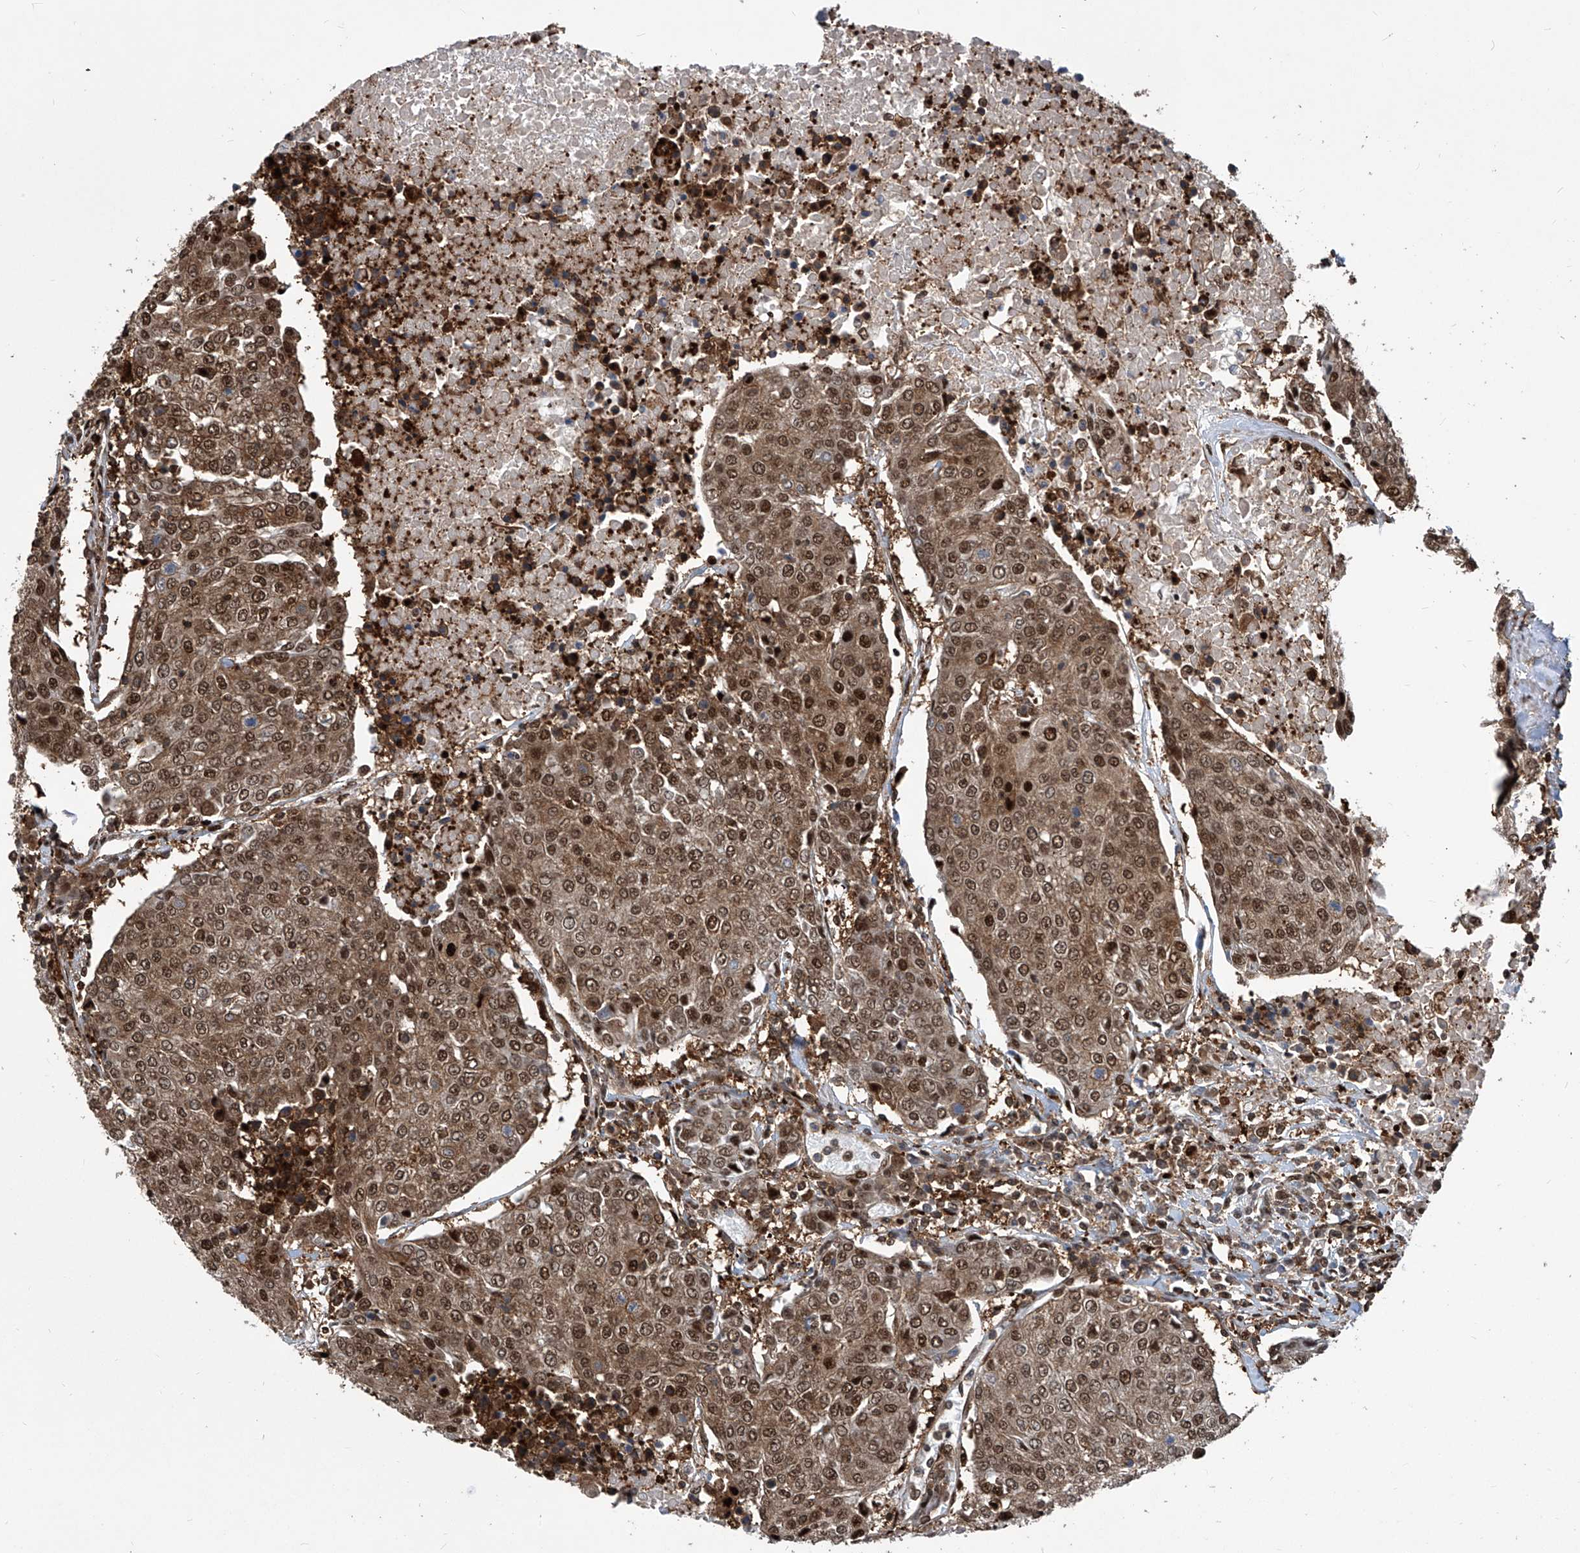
{"staining": {"intensity": "strong", "quantity": ">75%", "location": "cytoplasmic/membranous,nuclear"}, "tissue": "urothelial cancer", "cell_type": "Tumor cells", "image_type": "cancer", "snomed": [{"axis": "morphology", "description": "Urothelial carcinoma, High grade"}, {"axis": "topography", "description": "Urinary bladder"}], "caption": "High-grade urothelial carcinoma tissue reveals strong cytoplasmic/membranous and nuclear staining in about >75% of tumor cells, visualized by immunohistochemistry.", "gene": "PSMB1", "patient": {"sex": "female", "age": 85}}